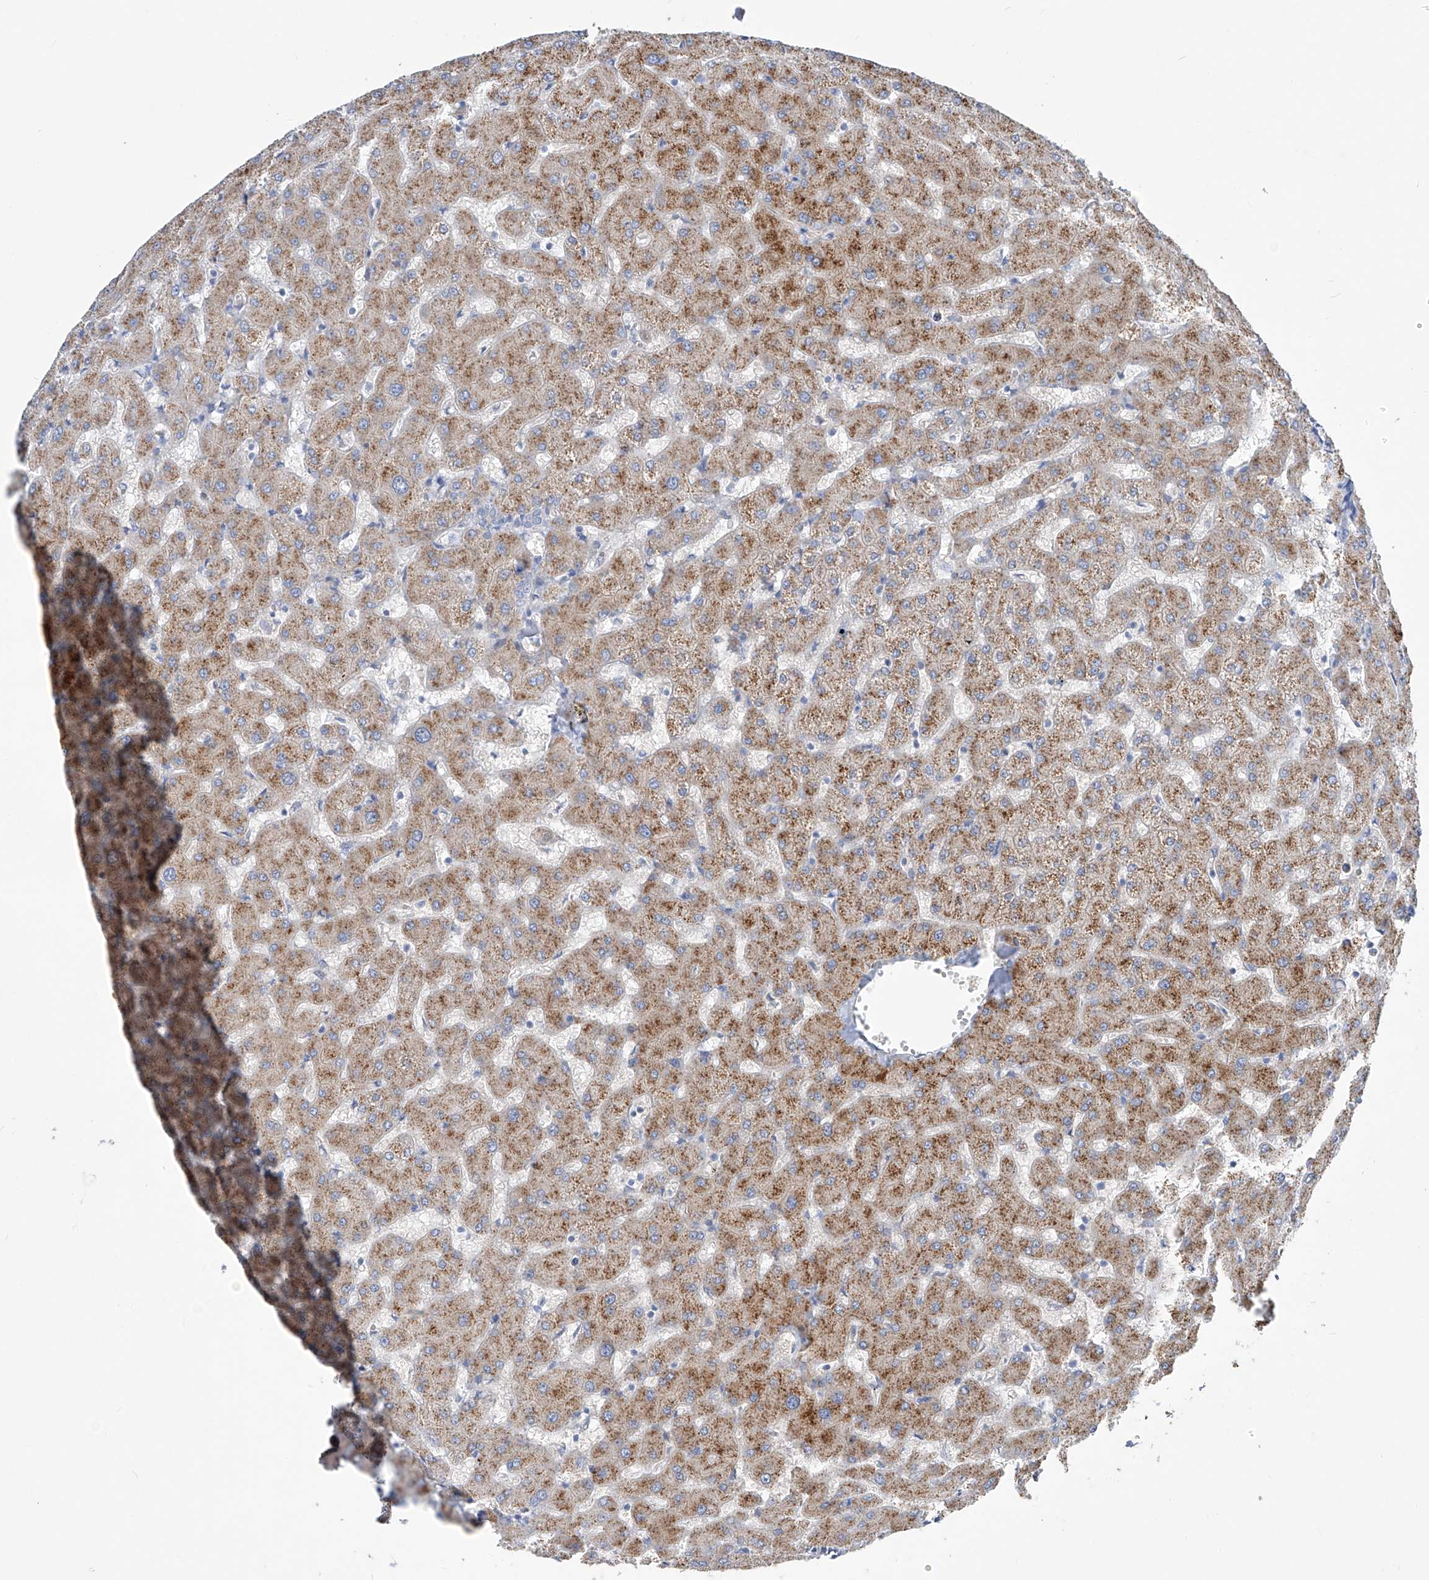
{"staining": {"intensity": "negative", "quantity": "none", "location": "none"}, "tissue": "liver", "cell_type": "Cholangiocytes", "image_type": "normal", "snomed": [{"axis": "morphology", "description": "Normal tissue, NOS"}, {"axis": "topography", "description": "Liver"}], "caption": "Cholangiocytes are negative for brown protein staining in normal liver. (Immunohistochemistry (ihc), brightfield microscopy, high magnification).", "gene": "UFL1", "patient": {"sex": "female", "age": 63}}